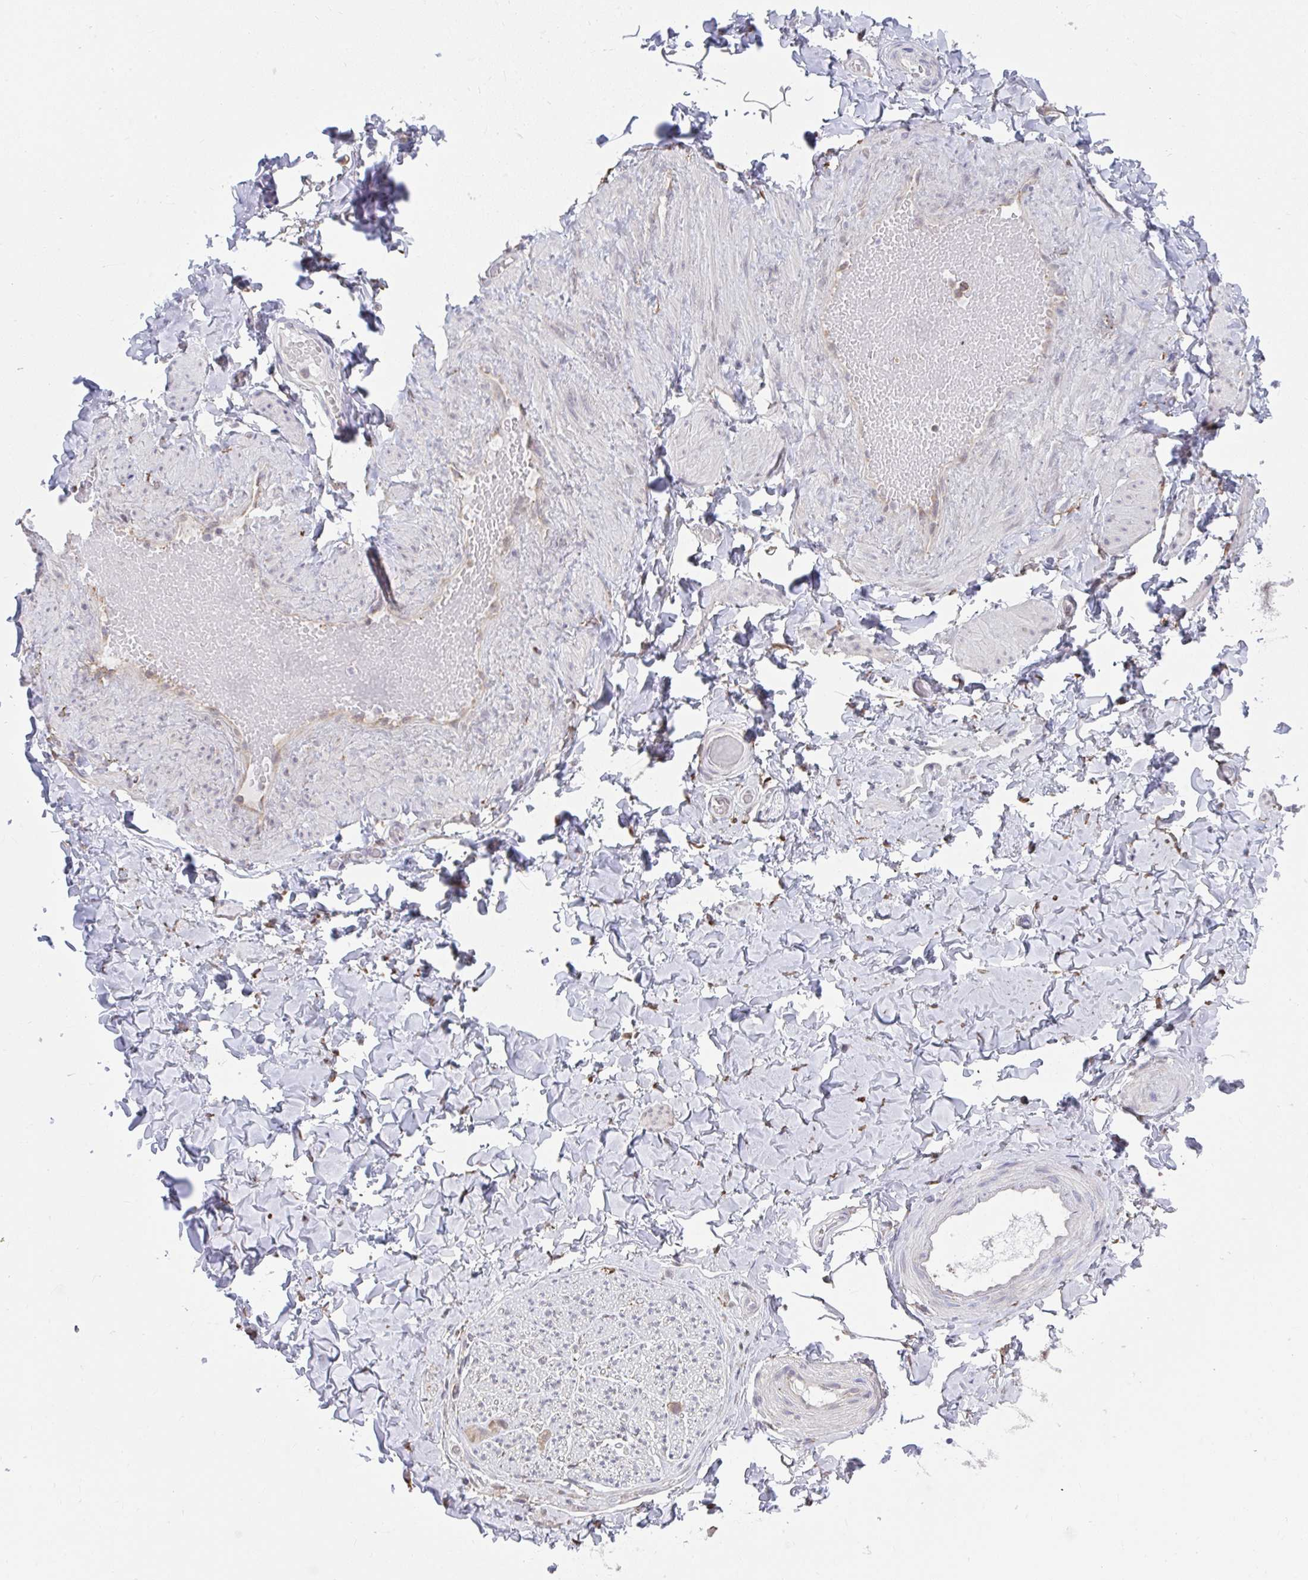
{"staining": {"intensity": "negative", "quantity": "none", "location": "none"}, "tissue": "adipose tissue", "cell_type": "Adipocytes", "image_type": "normal", "snomed": [{"axis": "morphology", "description": "Normal tissue, NOS"}, {"axis": "topography", "description": "Soft tissue"}, {"axis": "topography", "description": "Adipose tissue"}, {"axis": "topography", "description": "Vascular tissue"}, {"axis": "topography", "description": "Peripheral nerve tissue"}], "caption": "This is a micrograph of immunohistochemistry staining of normal adipose tissue, which shows no staining in adipocytes. Brightfield microscopy of immunohistochemistry stained with DAB (3,3'-diaminobenzidine) (brown) and hematoxylin (blue), captured at high magnification.", "gene": "NMNAT1", "patient": {"sex": "male", "age": 29}}